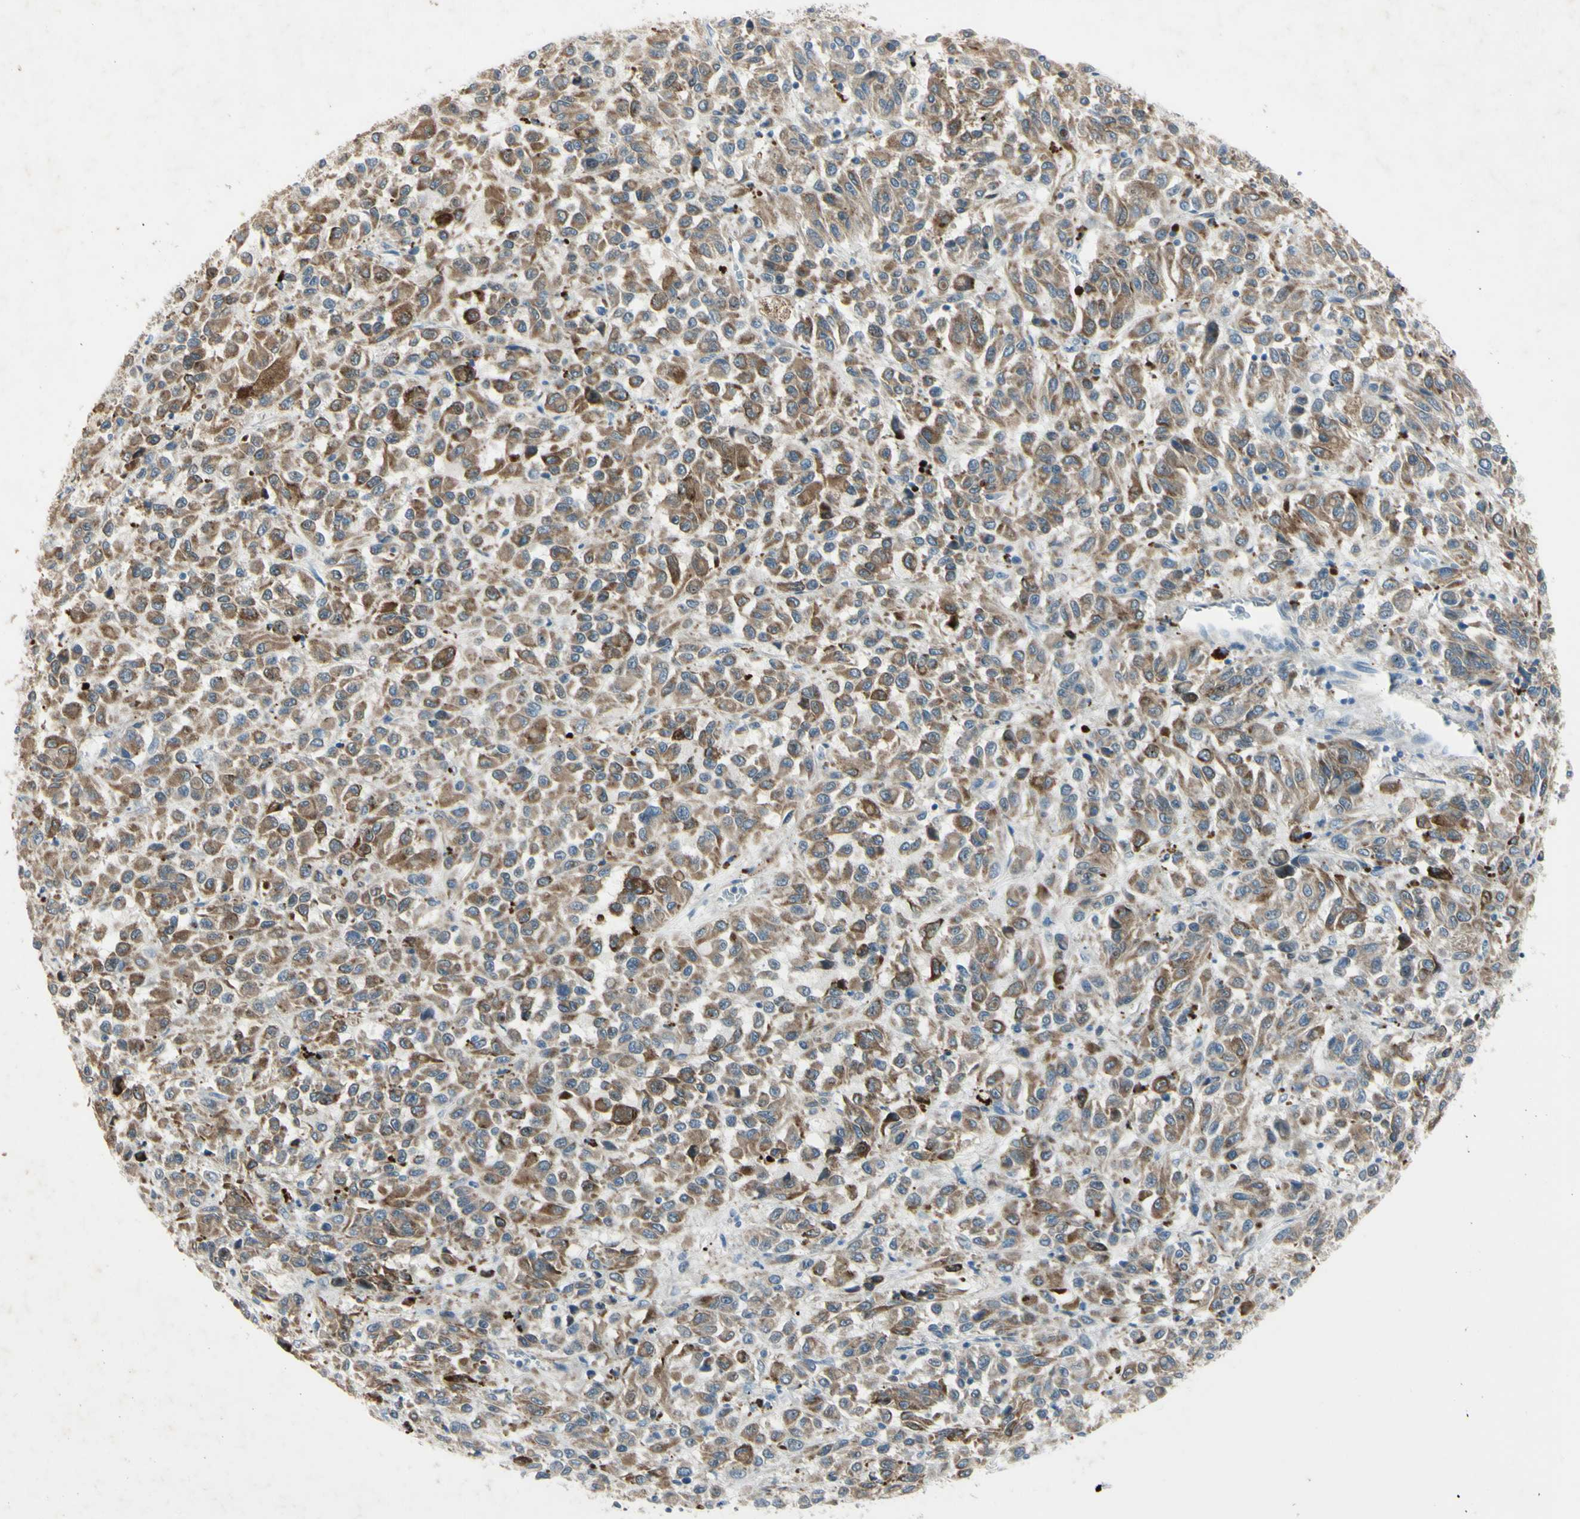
{"staining": {"intensity": "moderate", "quantity": "25%-75%", "location": "cytoplasmic/membranous"}, "tissue": "melanoma", "cell_type": "Tumor cells", "image_type": "cancer", "snomed": [{"axis": "morphology", "description": "Malignant melanoma, Metastatic site"}, {"axis": "topography", "description": "Lung"}], "caption": "Malignant melanoma (metastatic site) stained with DAB (3,3'-diaminobenzidine) immunohistochemistry (IHC) reveals medium levels of moderate cytoplasmic/membranous expression in about 25%-75% of tumor cells. (DAB = brown stain, brightfield microscopy at high magnification).", "gene": "AATK", "patient": {"sex": "male", "age": 64}}